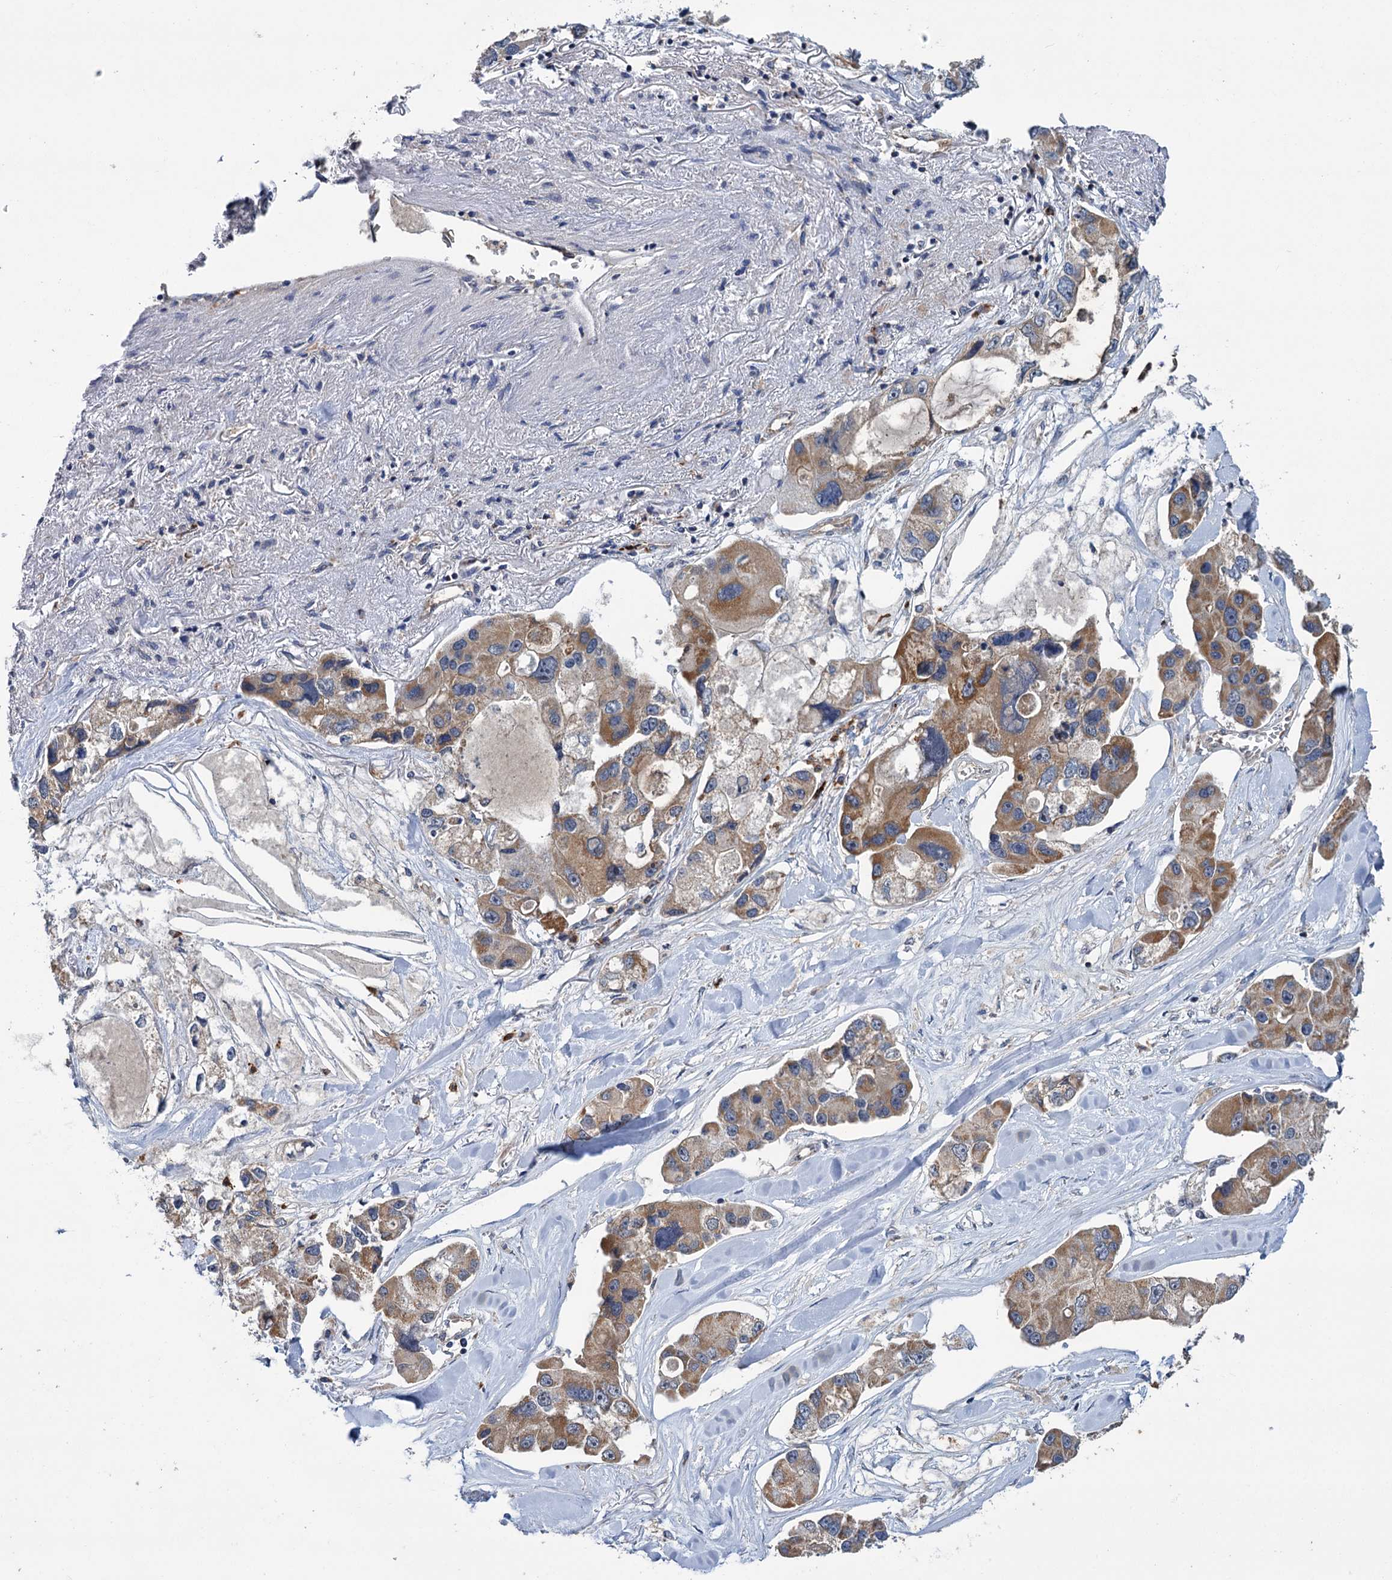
{"staining": {"intensity": "moderate", "quantity": ">75%", "location": "cytoplasmic/membranous"}, "tissue": "lung cancer", "cell_type": "Tumor cells", "image_type": "cancer", "snomed": [{"axis": "morphology", "description": "Adenocarcinoma, NOS"}, {"axis": "topography", "description": "Lung"}], "caption": "A brown stain shows moderate cytoplasmic/membranous positivity of a protein in lung adenocarcinoma tumor cells.", "gene": "DYNC2H1", "patient": {"sex": "female", "age": 54}}